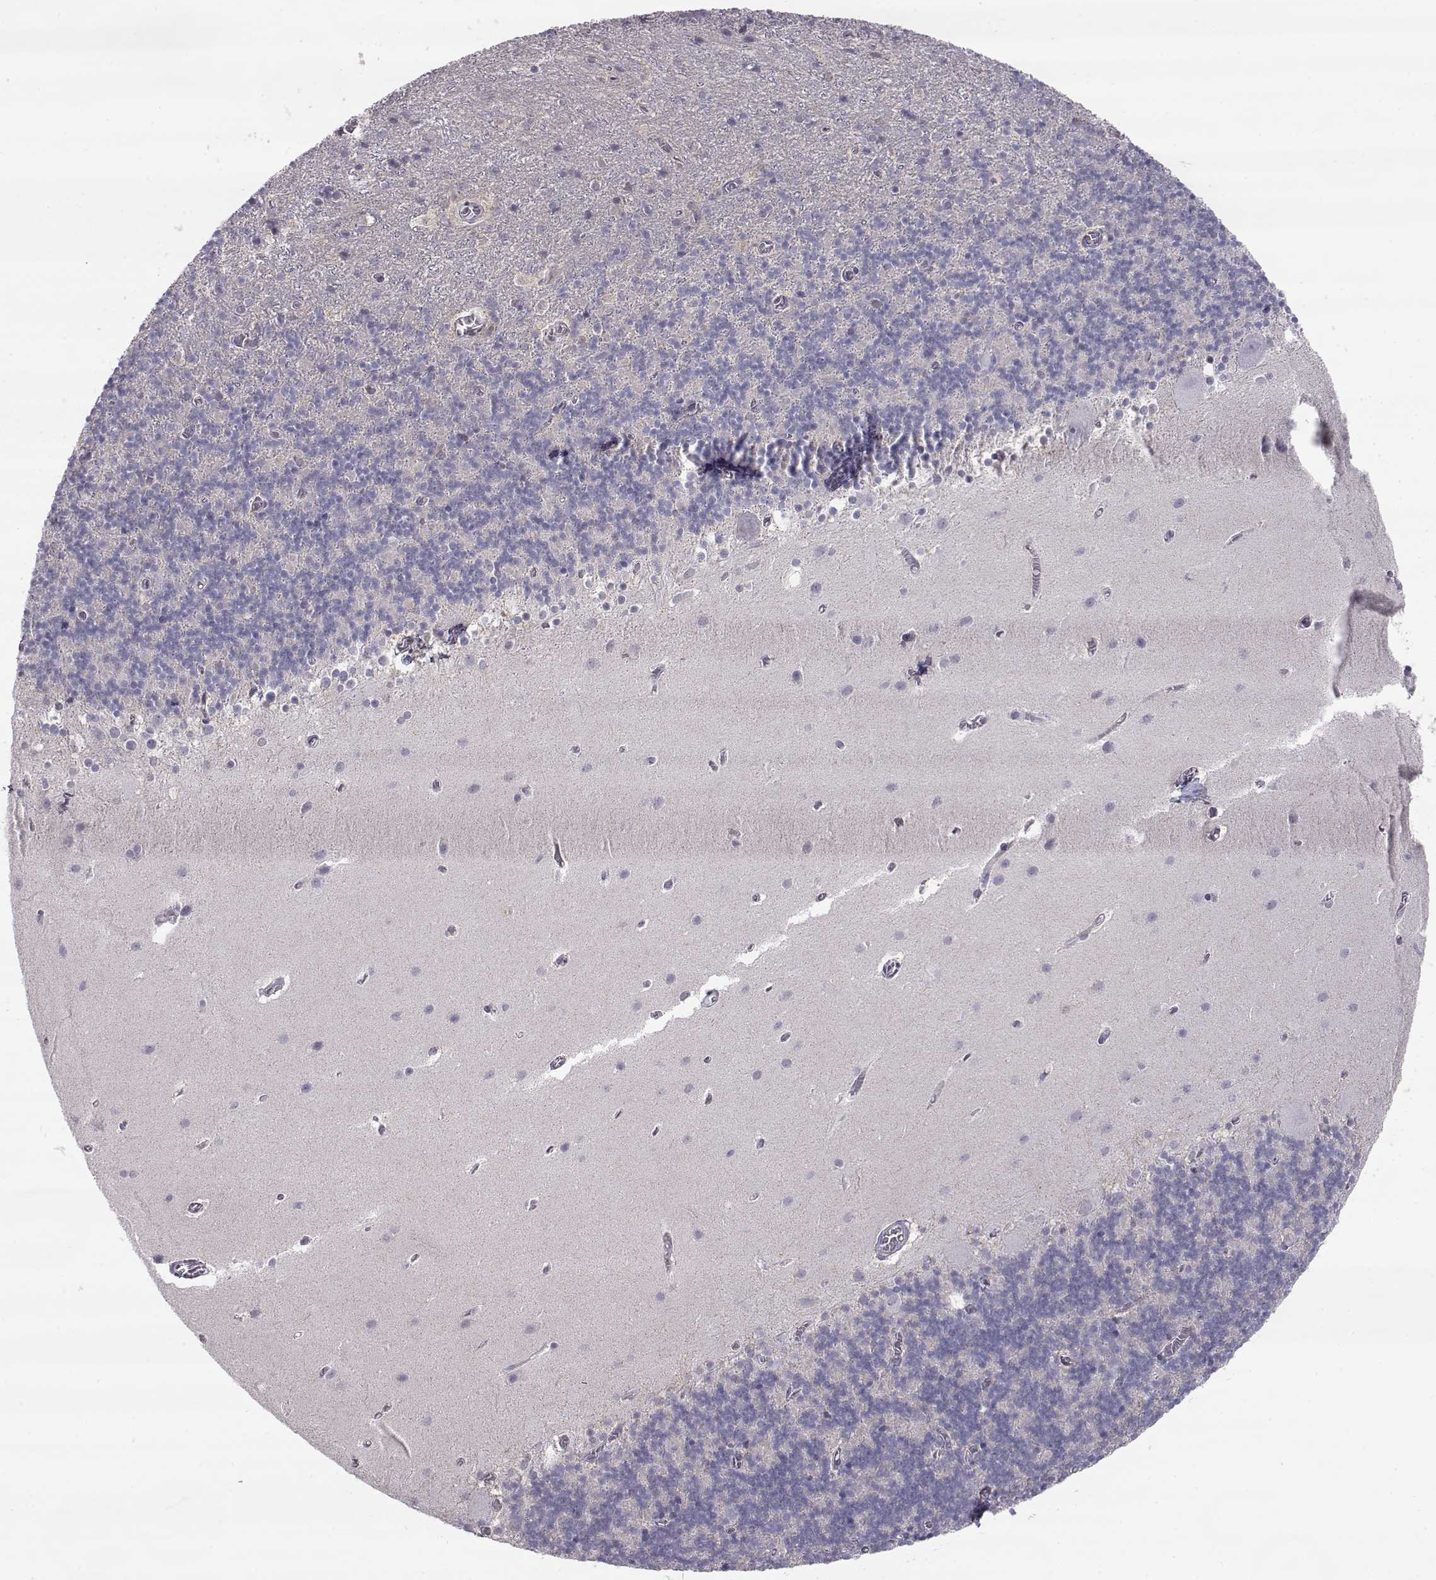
{"staining": {"intensity": "negative", "quantity": "none", "location": "none"}, "tissue": "cerebellum", "cell_type": "Cells in granular layer", "image_type": "normal", "snomed": [{"axis": "morphology", "description": "Normal tissue, NOS"}, {"axis": "topography", "description": "Cerebellum"}], "caption": "High power microscopy histopathology image of an IHC micrograph of unremarkable cerebellum, revealing no significant expression in cells in granular layer.", "gene": "NPVF", "patient": {"sex": "male", "age": 70}}